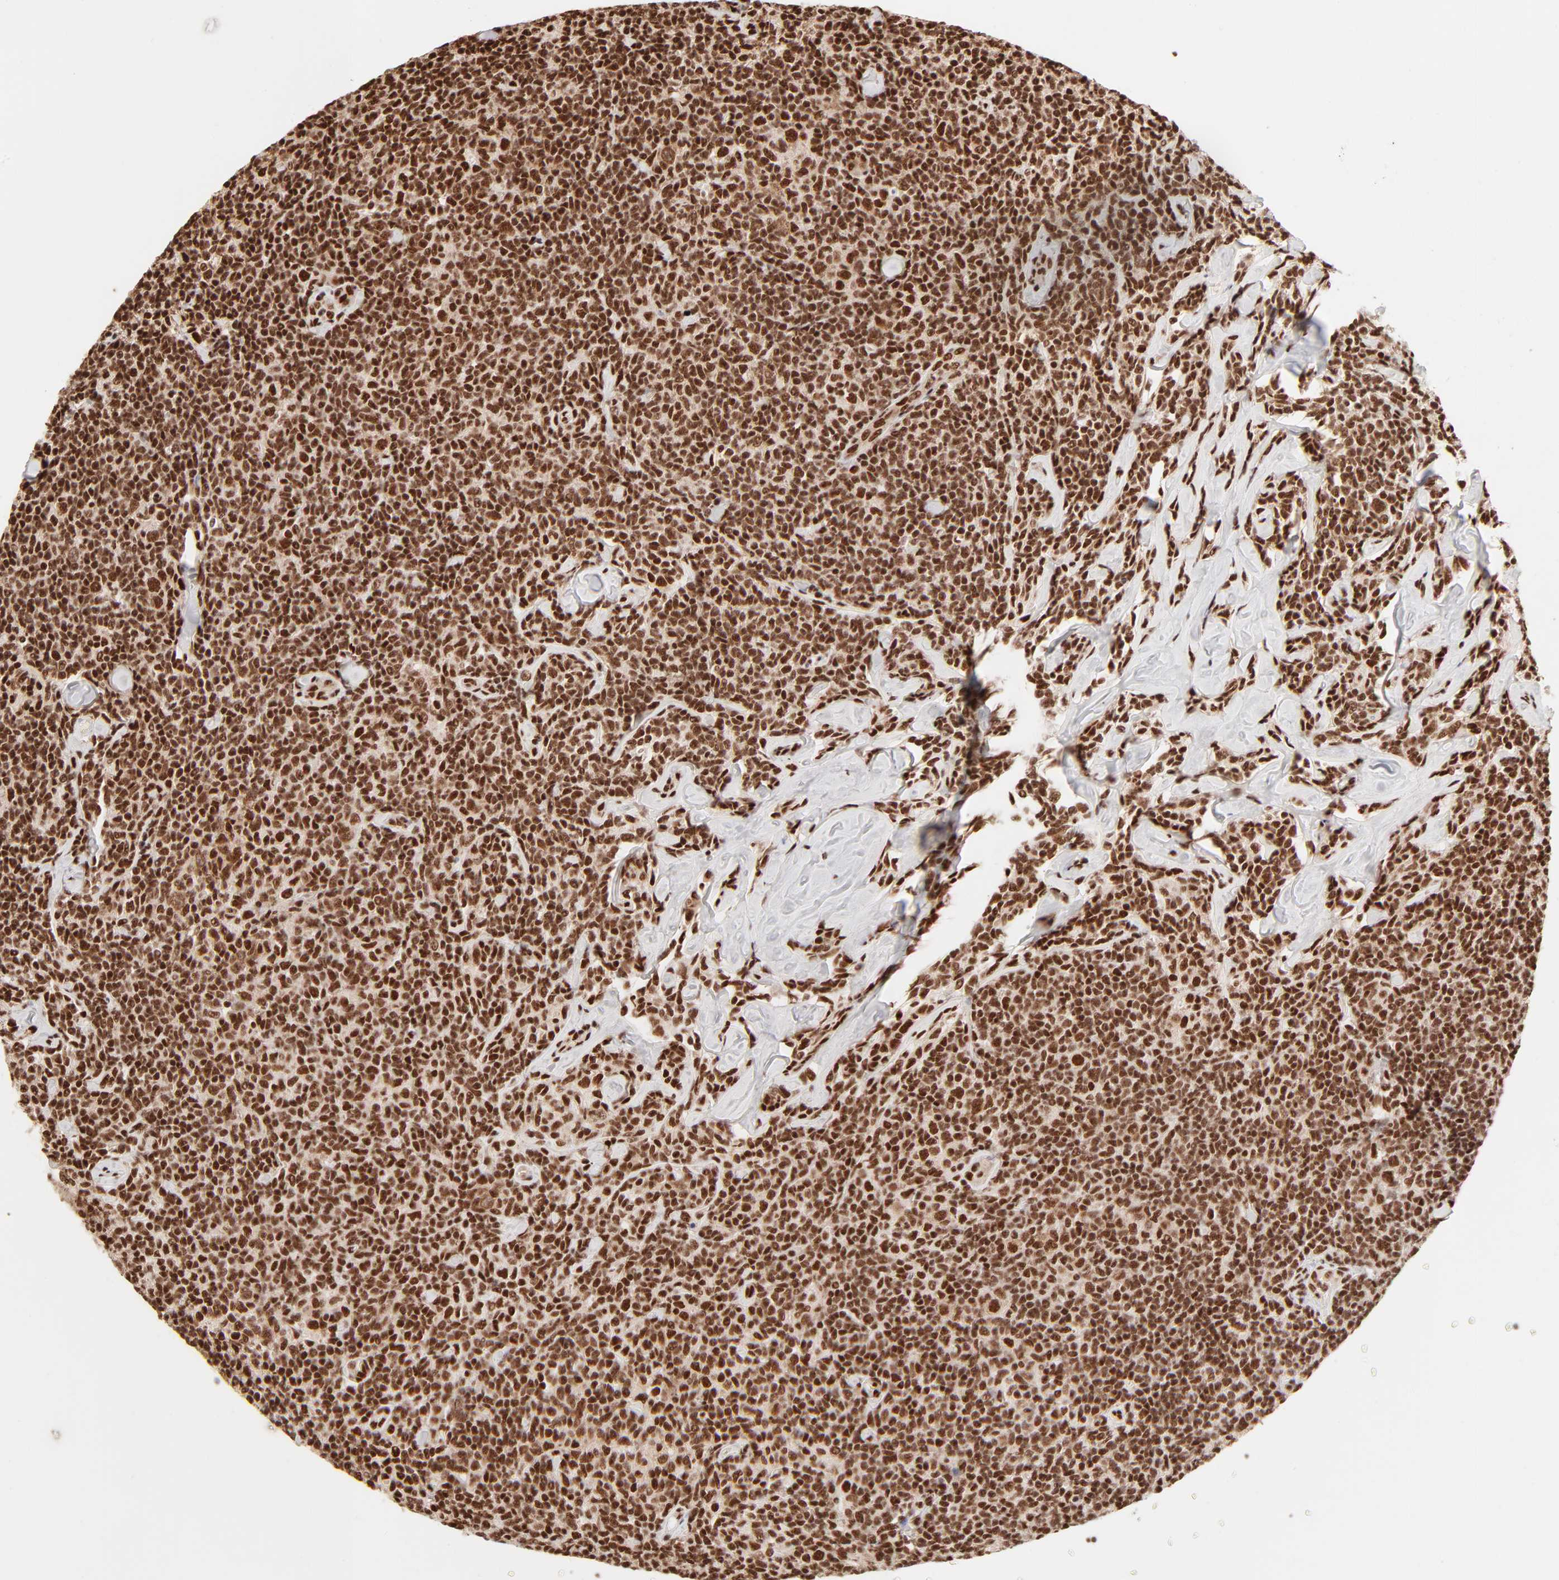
{"staining": {"intensity": "strong", "quantity": ">75%", "location": "nuclear"}, "tissue": "lymphoma", "cell_type": "Tumor cells", "image_type": "cancer", "snomed": [{"axis": "morphology", "description": "Malignant lymphoma, non-Hodgkin's type, Low grade"}, {"axis": "topography", "description": "Lymph node"}], "caption": "An IHC photomicrograph of neoplastic tissue is shown. Protein staining in brown highlights strong nuclear positivity in malignant lymphoma, non-Hodgkin's type (low-grade) within tumor cells.", "gene": "TARDBP", "patient": {"sex": "female", "age": 56}}